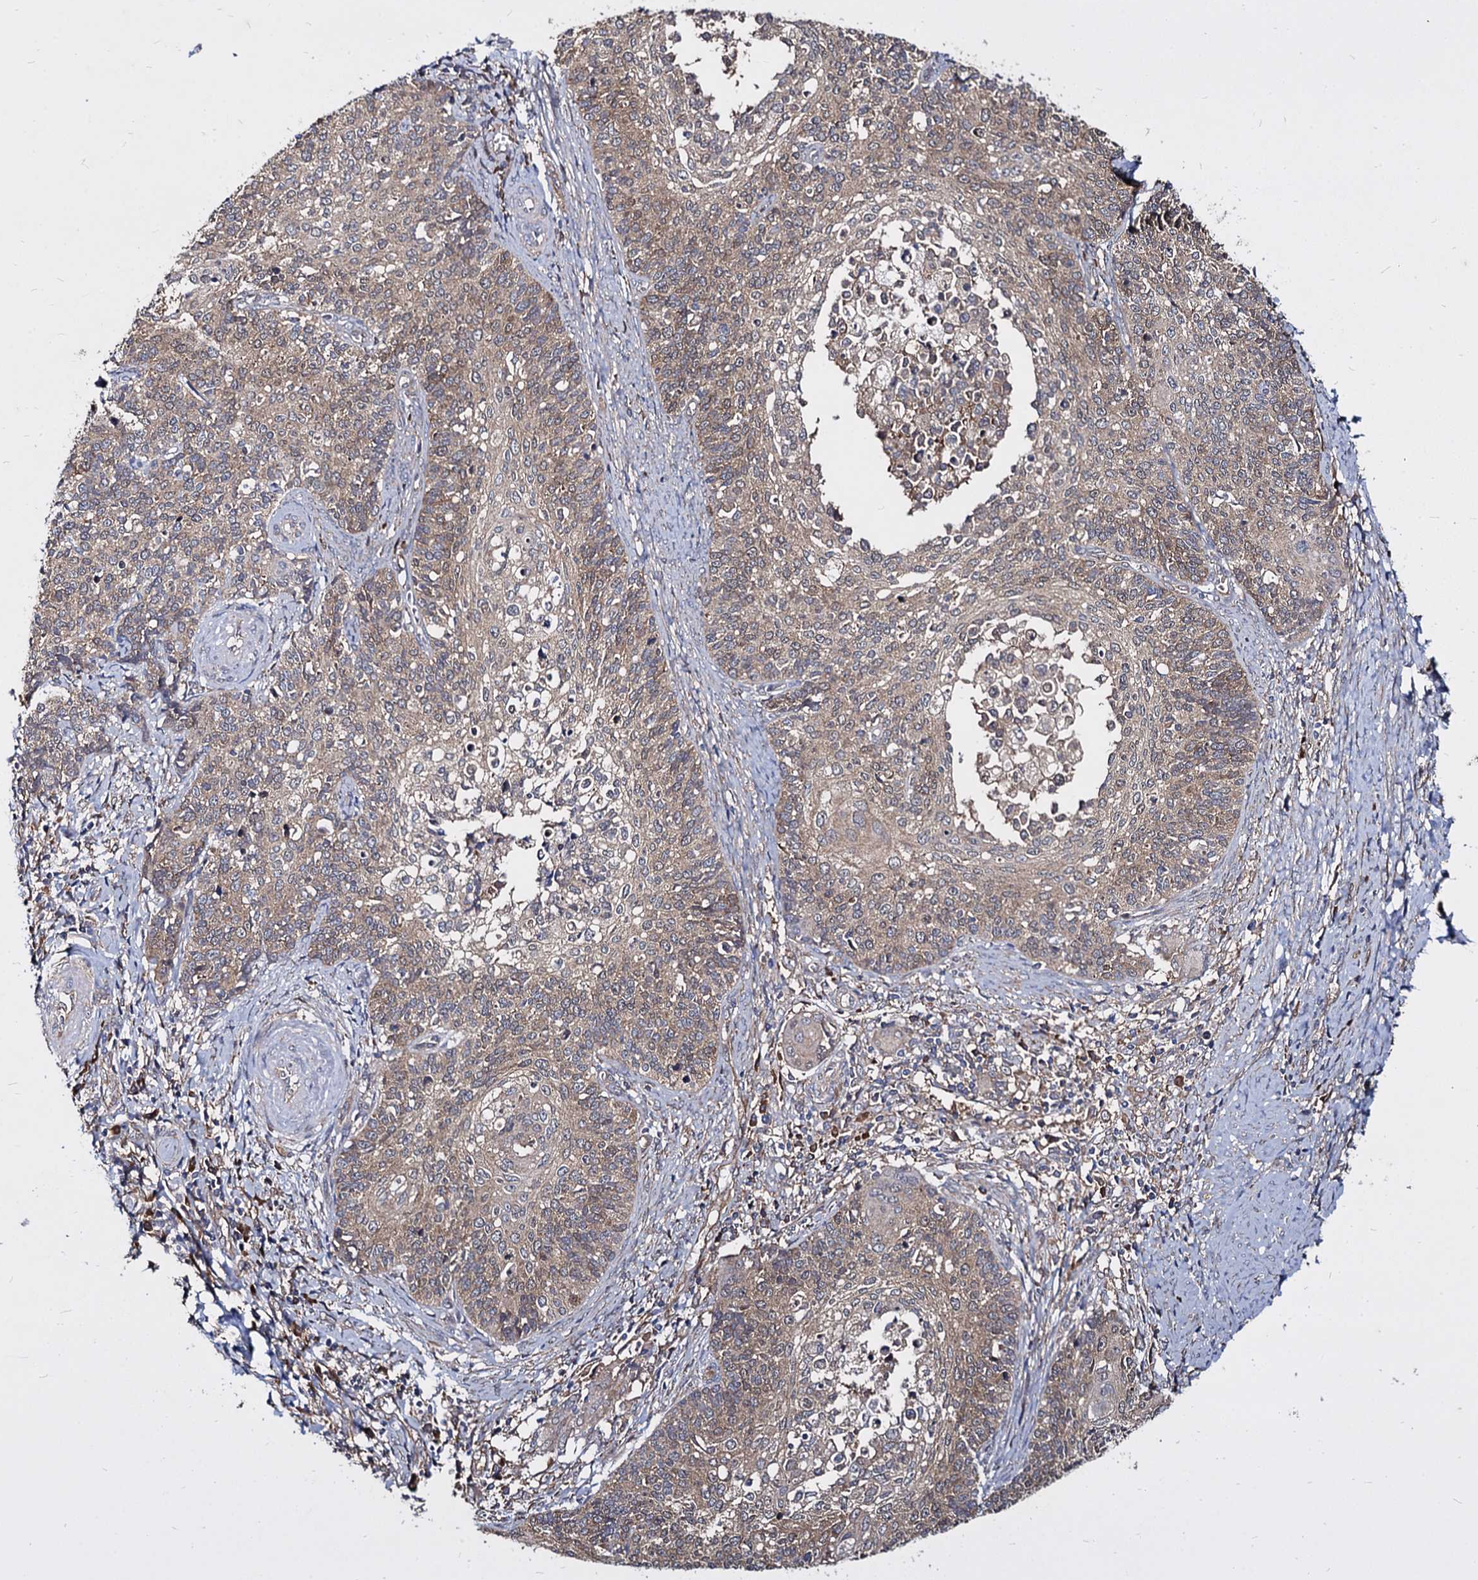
{"staining": {"intensity": "weak", "quantity": ">75%", "location": "cytoplasmic/membranous"}, "tissue": "cervical cancer", "cell_type": "Tumor cells", "image_type": "cancer", "snomed": [{"axis": "morphology", "description": "Squamous cell carcinoma, NOS"}, {"axis": "topography", "description": "Cervix"}], "caption": "A photomicrograph of cervical cancer stained for a protein reveals weak cytoplasmic/membranous brown staining in tumor cells.", "gene": "NME1", "patient": {"sex": "female", "age": 39}}